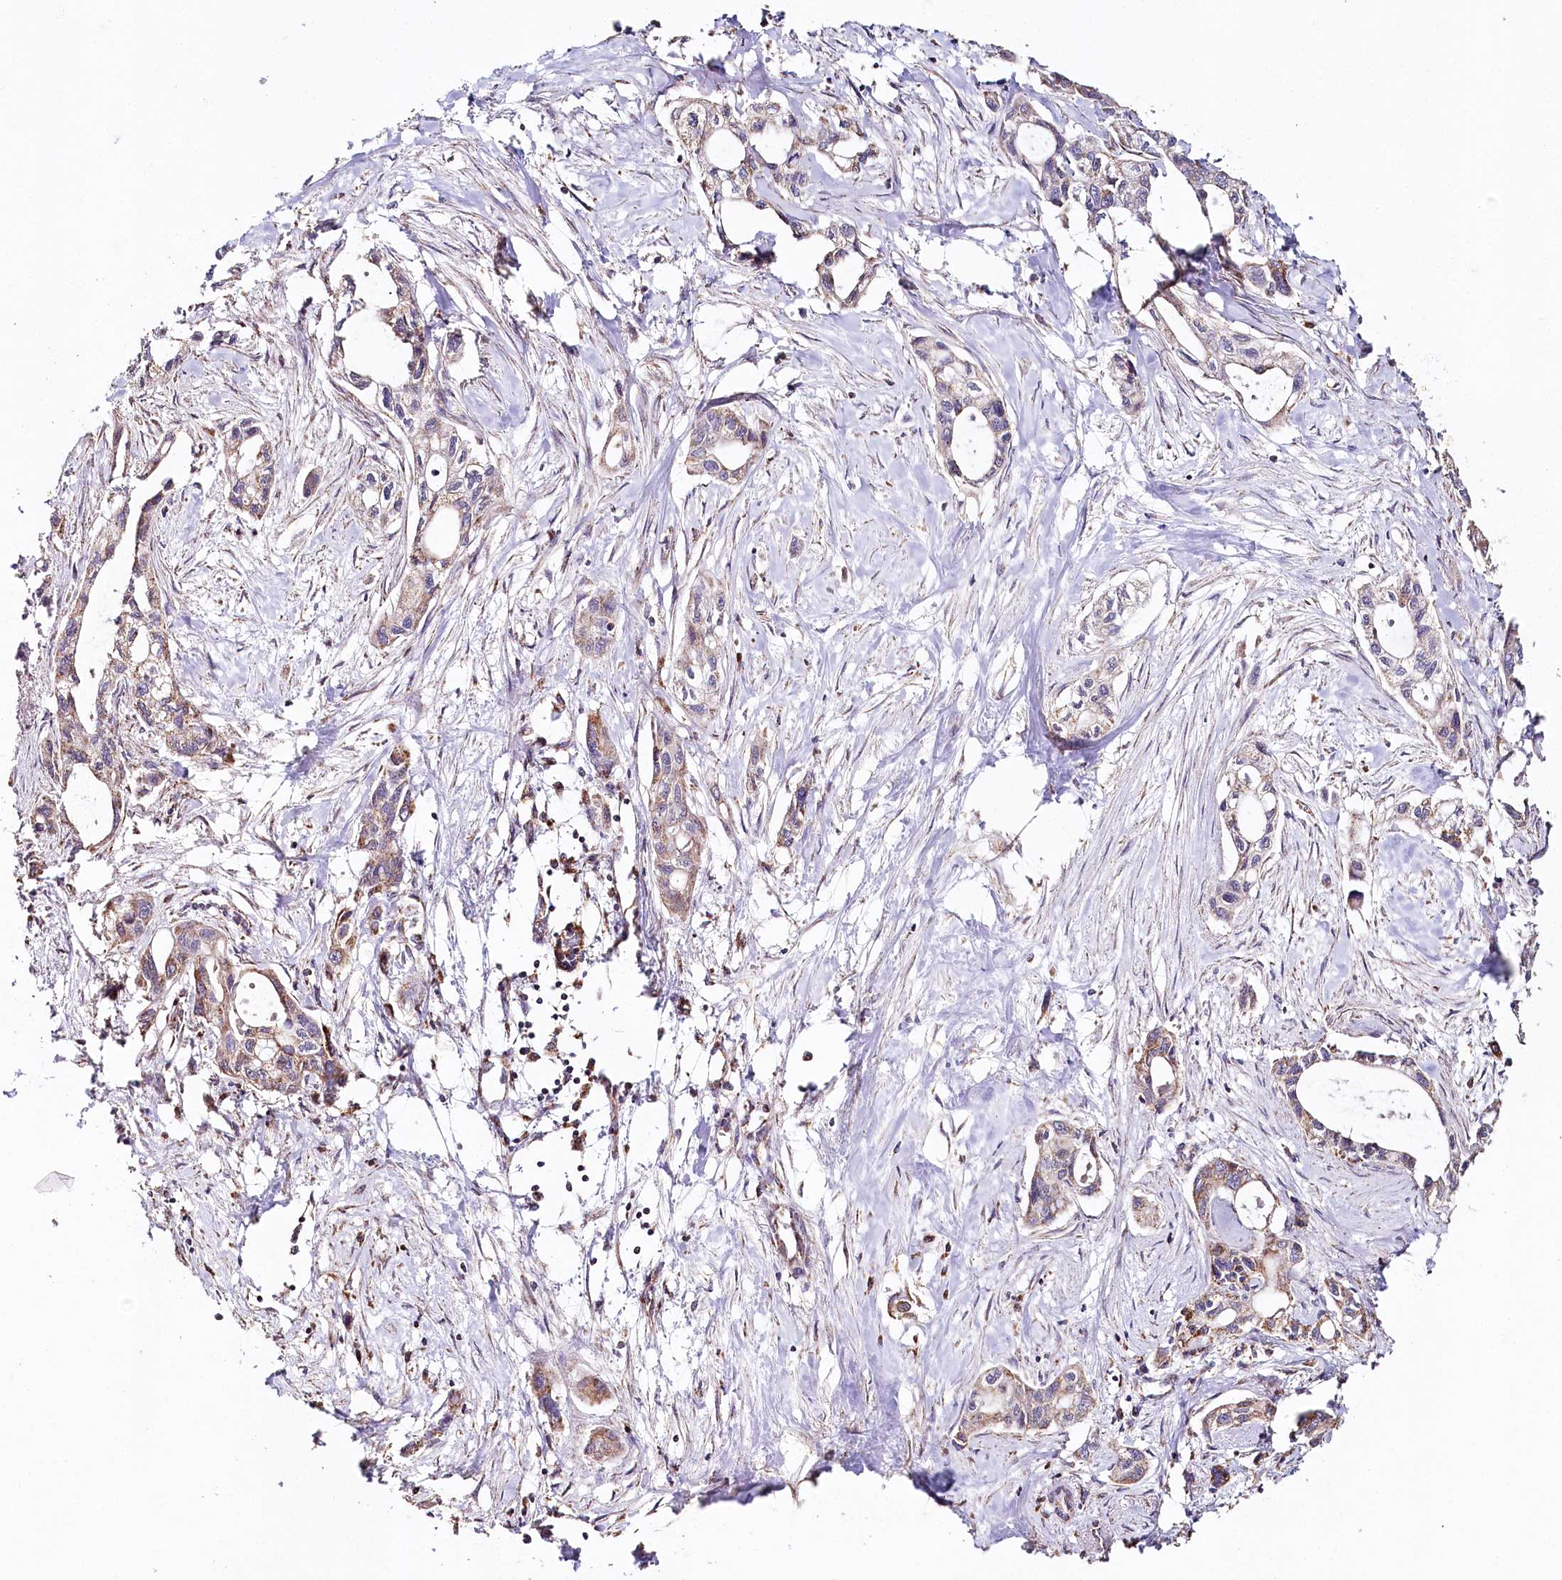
{"staining": {"intensity": "weak", "quantity": "<25%", "location": "cytoplasmic/membranous"}, "tissue": "pancreatic cancer", "cell_type": "Tumor cells", "image_type": "cancer", "snomed": [{"axis": "morphology", "description": "Adenocarcinoma, NOS"}, {"axis": "topography", "description": "Pancreas"}], "caption": "A micrograph of human adenocarcinoma (pancreatic) is negative for staining in tumor cells.", "gene": "MMP25", "patient": {"sex": "male", "age": 75}}